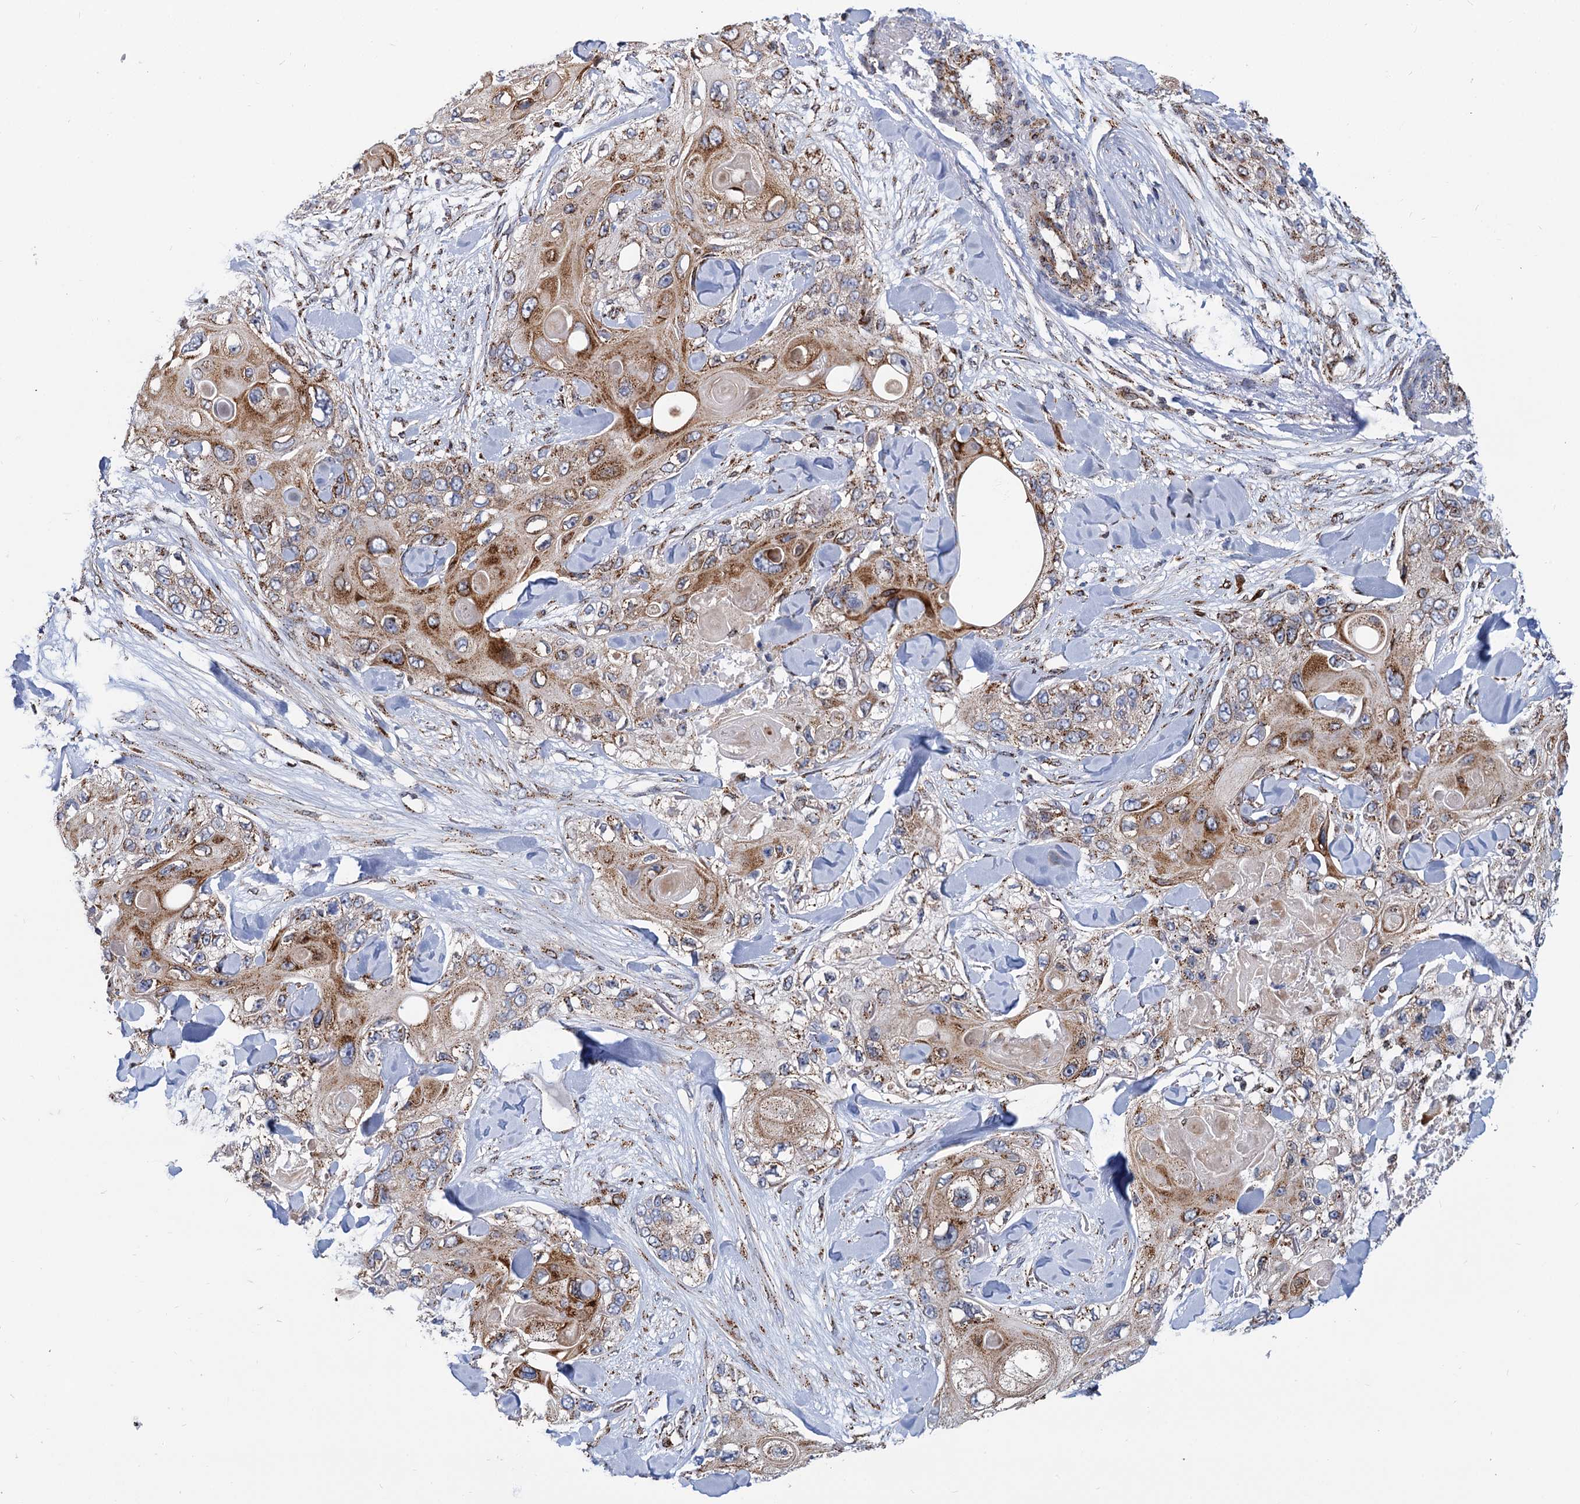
{"staining": {"intensity": "moderate", "quantity": ">75%", "location": "cytoplasmic/membranous"}, "tissue": "skin cancer", "cell_type": "Tumor cells", "image_type": "cancer", "snomed": [{"axis": "morphology", "description": "Normal tissue, NOS"}, {"axis": "morphology", "description": "Squamous cell carcinoma, NOS"}, {"axis": "topography", "description": "Skin"}], "caption": "Brown immunohistochemical staining in human skin squamous cell carcinoma demonstrates moderate cytoplasmic/membranous staining in approximately >75% of tumor cells.", "gene": "SUPT20H", "patient": {"sex": "male", "age": 72}}